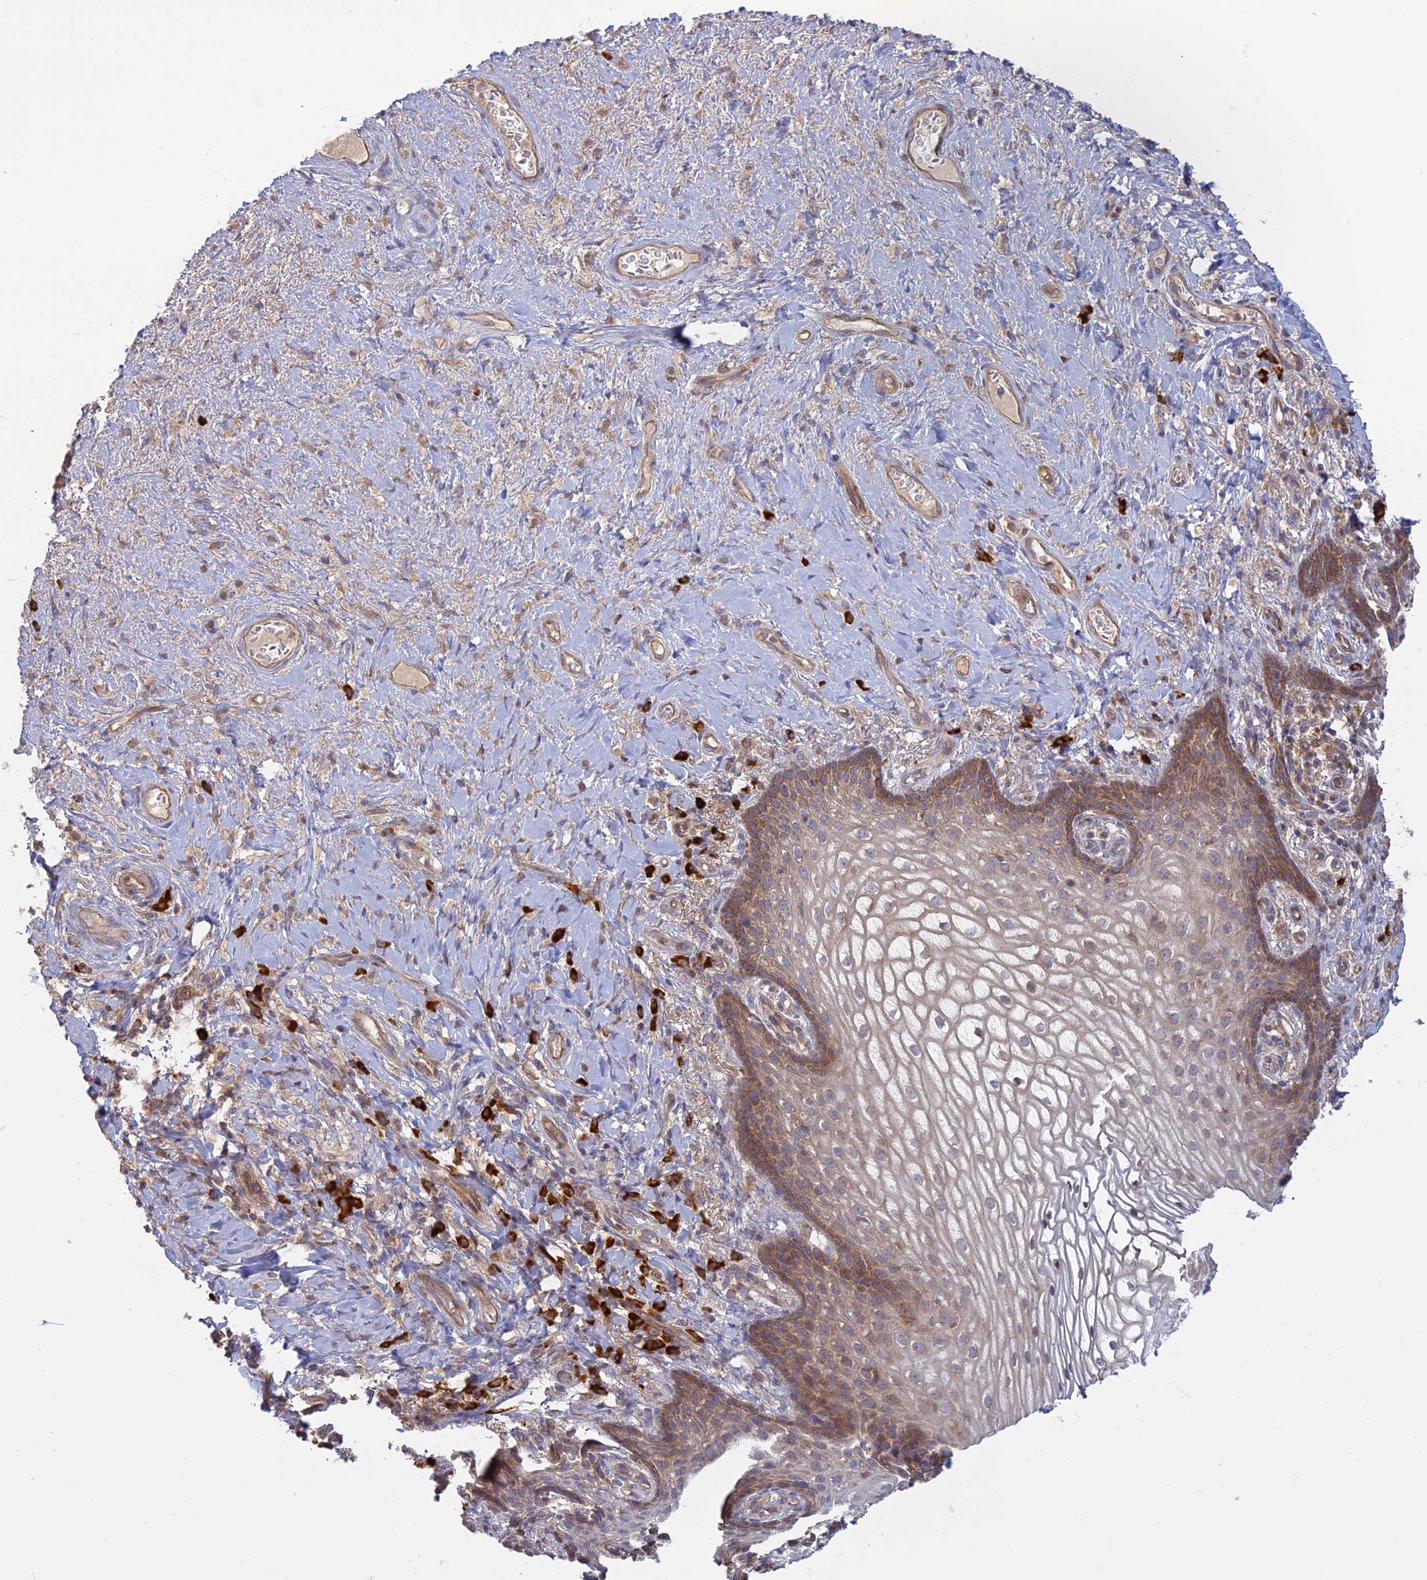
{"staining": {"intensity": "moderate", "quantity": "25%-75%", "location": "cytoplasmic/membranous"}, "tissue": "vagina", "cell_type": "Squamous epithelial cells", "image_type": "normal", "snomed": [{"axis": "morphology", "description": "Normal tissue, NOS"}, {"axis": "topography", "description": "Vagina"}], "caption": "Immunohistochemical staining of unremarkable human vagina displays 25%-75% levels of moderate cytoplasmic/membranous protein staining in about 25%-75% of squamous epithelial cells.", "gene": "TMEM208", "patient": {"sex": "female", "age": 60}}